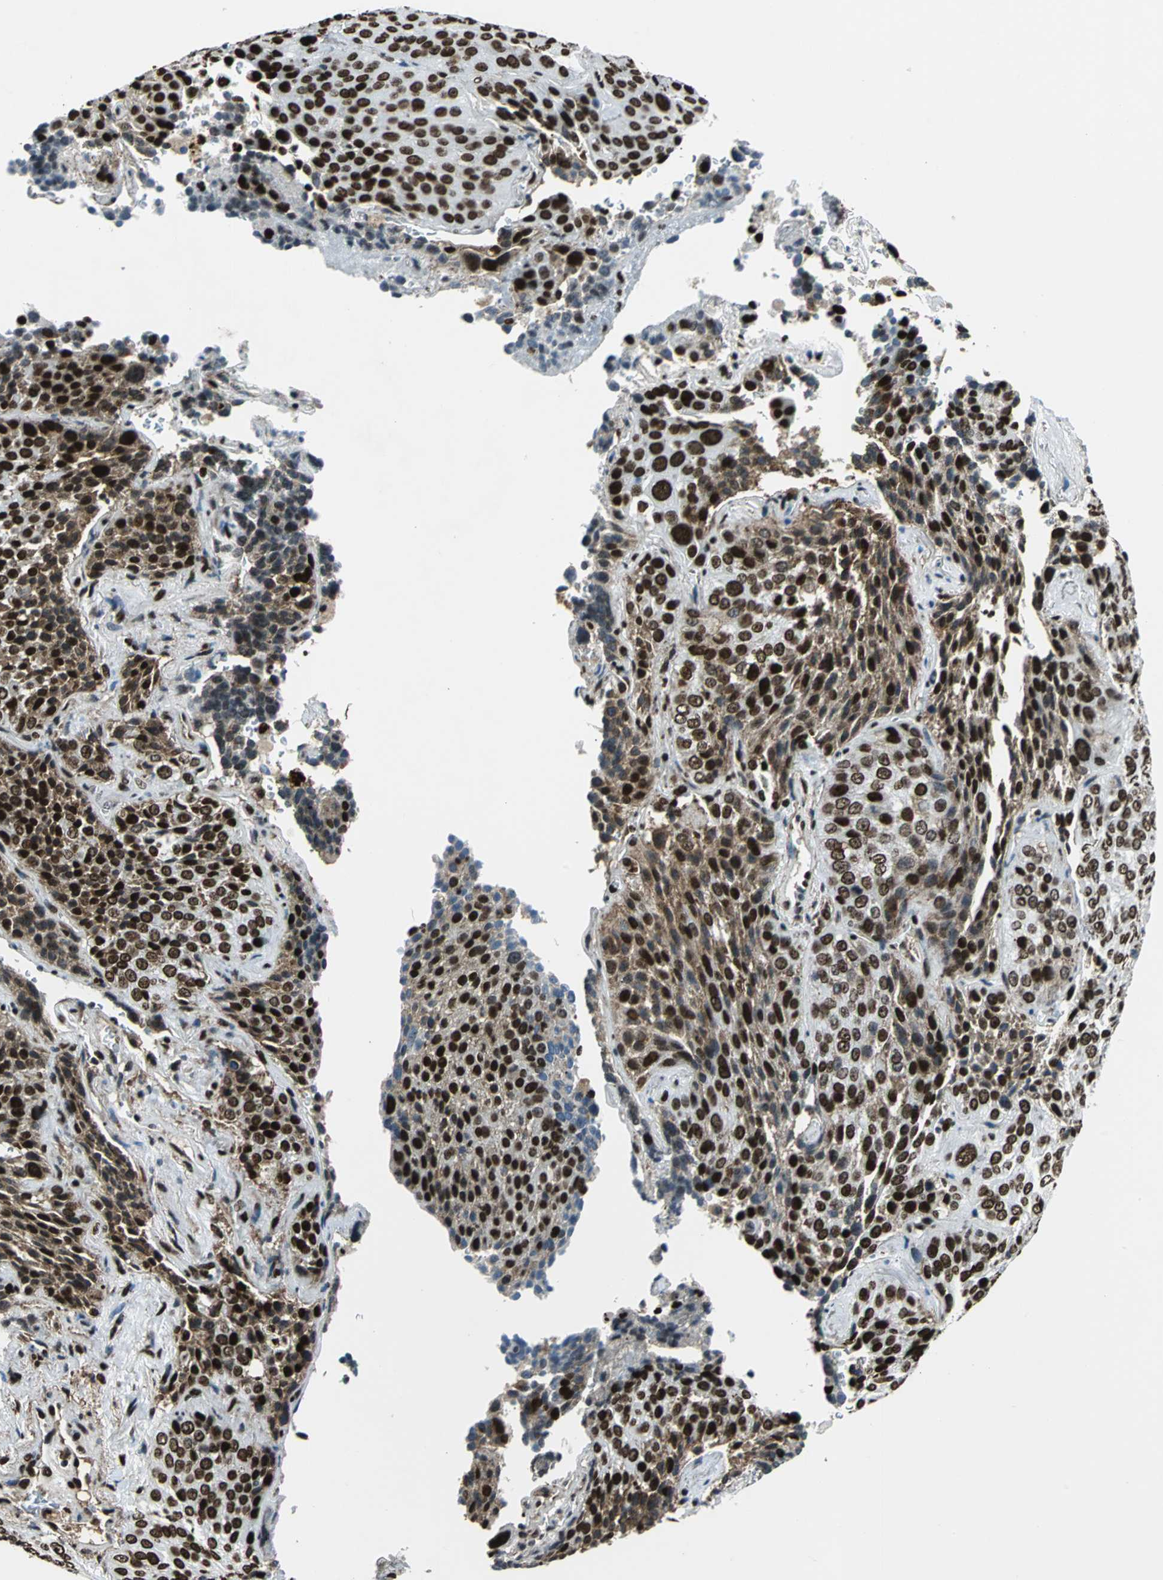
{"staining": {"intensity": "strong", "quantity": ">75%", "location": "cytoplasmic/membranous,nuclear"}, "tissue": "lung cancer", "cell_type": "Tumor cells", "image_type": "cancer", "snomed": [{"axis": "morphology", "description": "Squamous cell carcinoma, NOS"}, {"axis": "topography", "description": "Lung"}], "caption": "Immunohistochemical staining of squamous cell carcinoma (lung) shows high levels of strong cytoplasmic/membranous and nuclear staining in approximately >75% of tumor cells. (IHC, brightfield microscopy, high magnification).", "gene": "APEX1", "patient": {"sex": "male", "age": 54}}